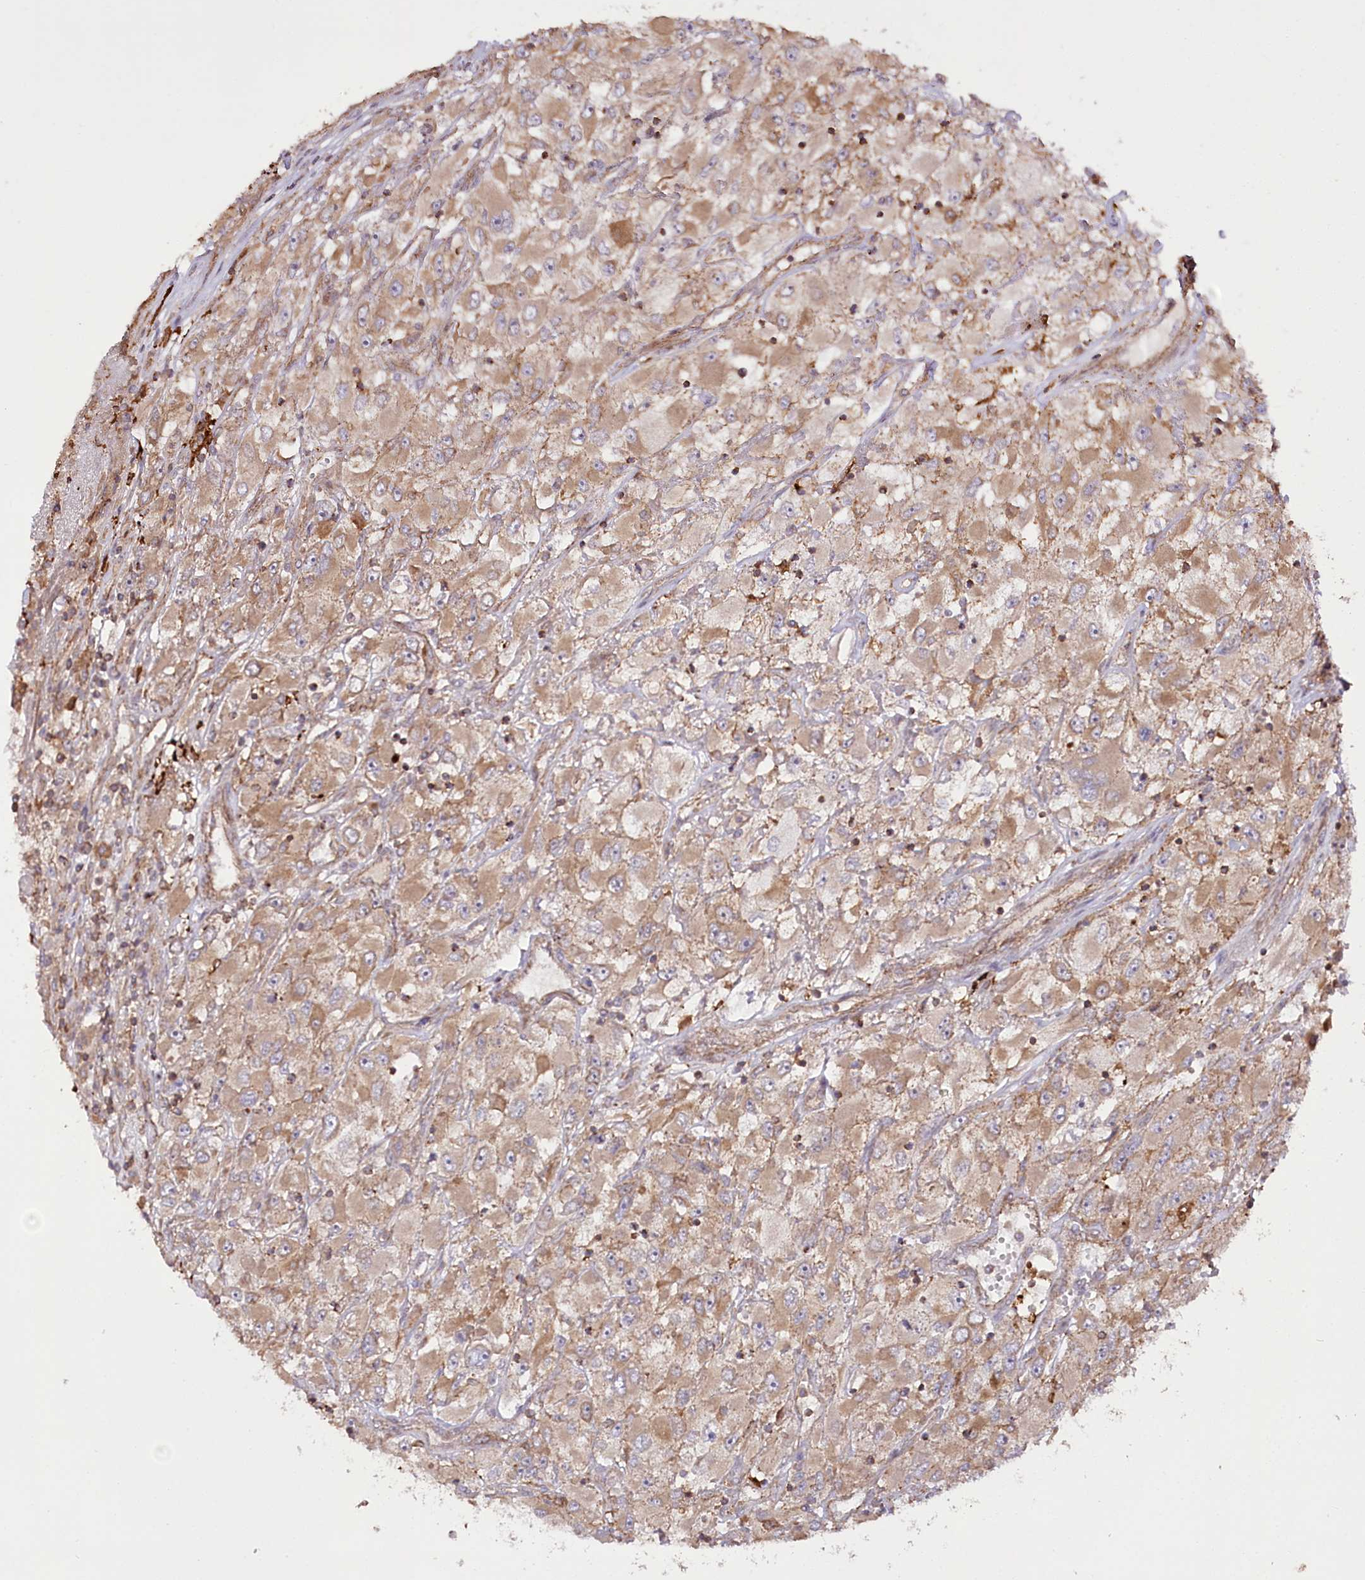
{"staining": {"intensity": "moderate", "quantity": "25%-75%", "location": "cytoplasmic/membranous"}, "tissue": "renal cancer", "cell_type": "Tumor cells", "image_type": "cancer", "snomed": [{"axis": "morphology", "description": "Adenocarcinoma, NOS"}, {"axis": "topography", "description": "Kidney"}], "caption": "Protein analysis of adenocarcinoma (renal) tissue demonstrates moderate cytoplasmic/membranous positivity in approximately 25%-75% of tumor cells.", "gene": "DHX29", "patient": {"sex": "female", "age": 52}}